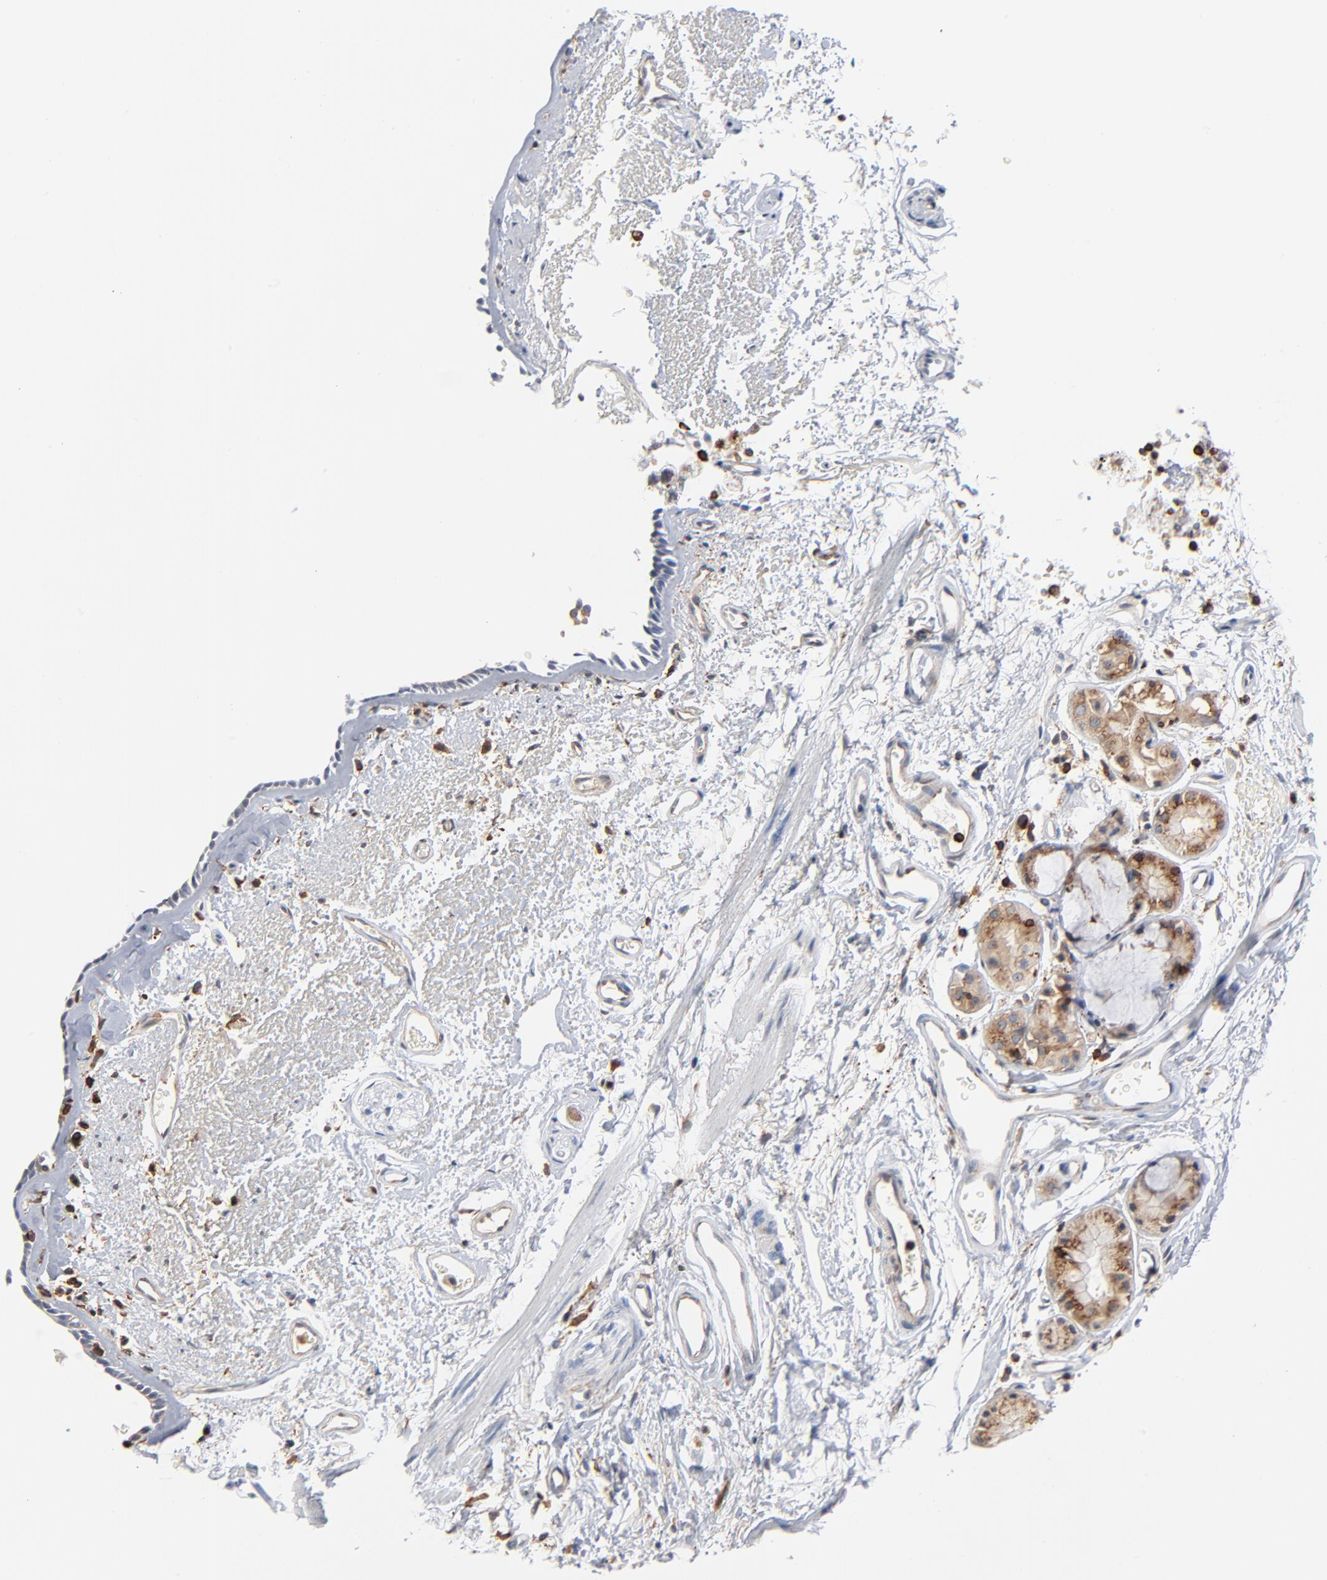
{"staining": {"intensity": "negative", "quantity": "none", "location": "none"}, "tissue": "bronchus", "cell_type": "Respiratory epithelial cells", "image_type": "normal", "snomed": [{"axis": "morphology", "description": "Normal tissue, NOS"}, {"axis": "morphology", "description": "Adenocarcinoma, NOS"}, {"axis": "topography", "description": "Bronchus"}, {"axis": "topography", "description": "Lung"}], "caption": "An immunohistochemistry image of unremarkable bronchus is shown. There is no staining in respiratory epithelial cells of bronchus.", "gene": "SH3KBP1", "patient": {"sex": "male", "age": 71}}